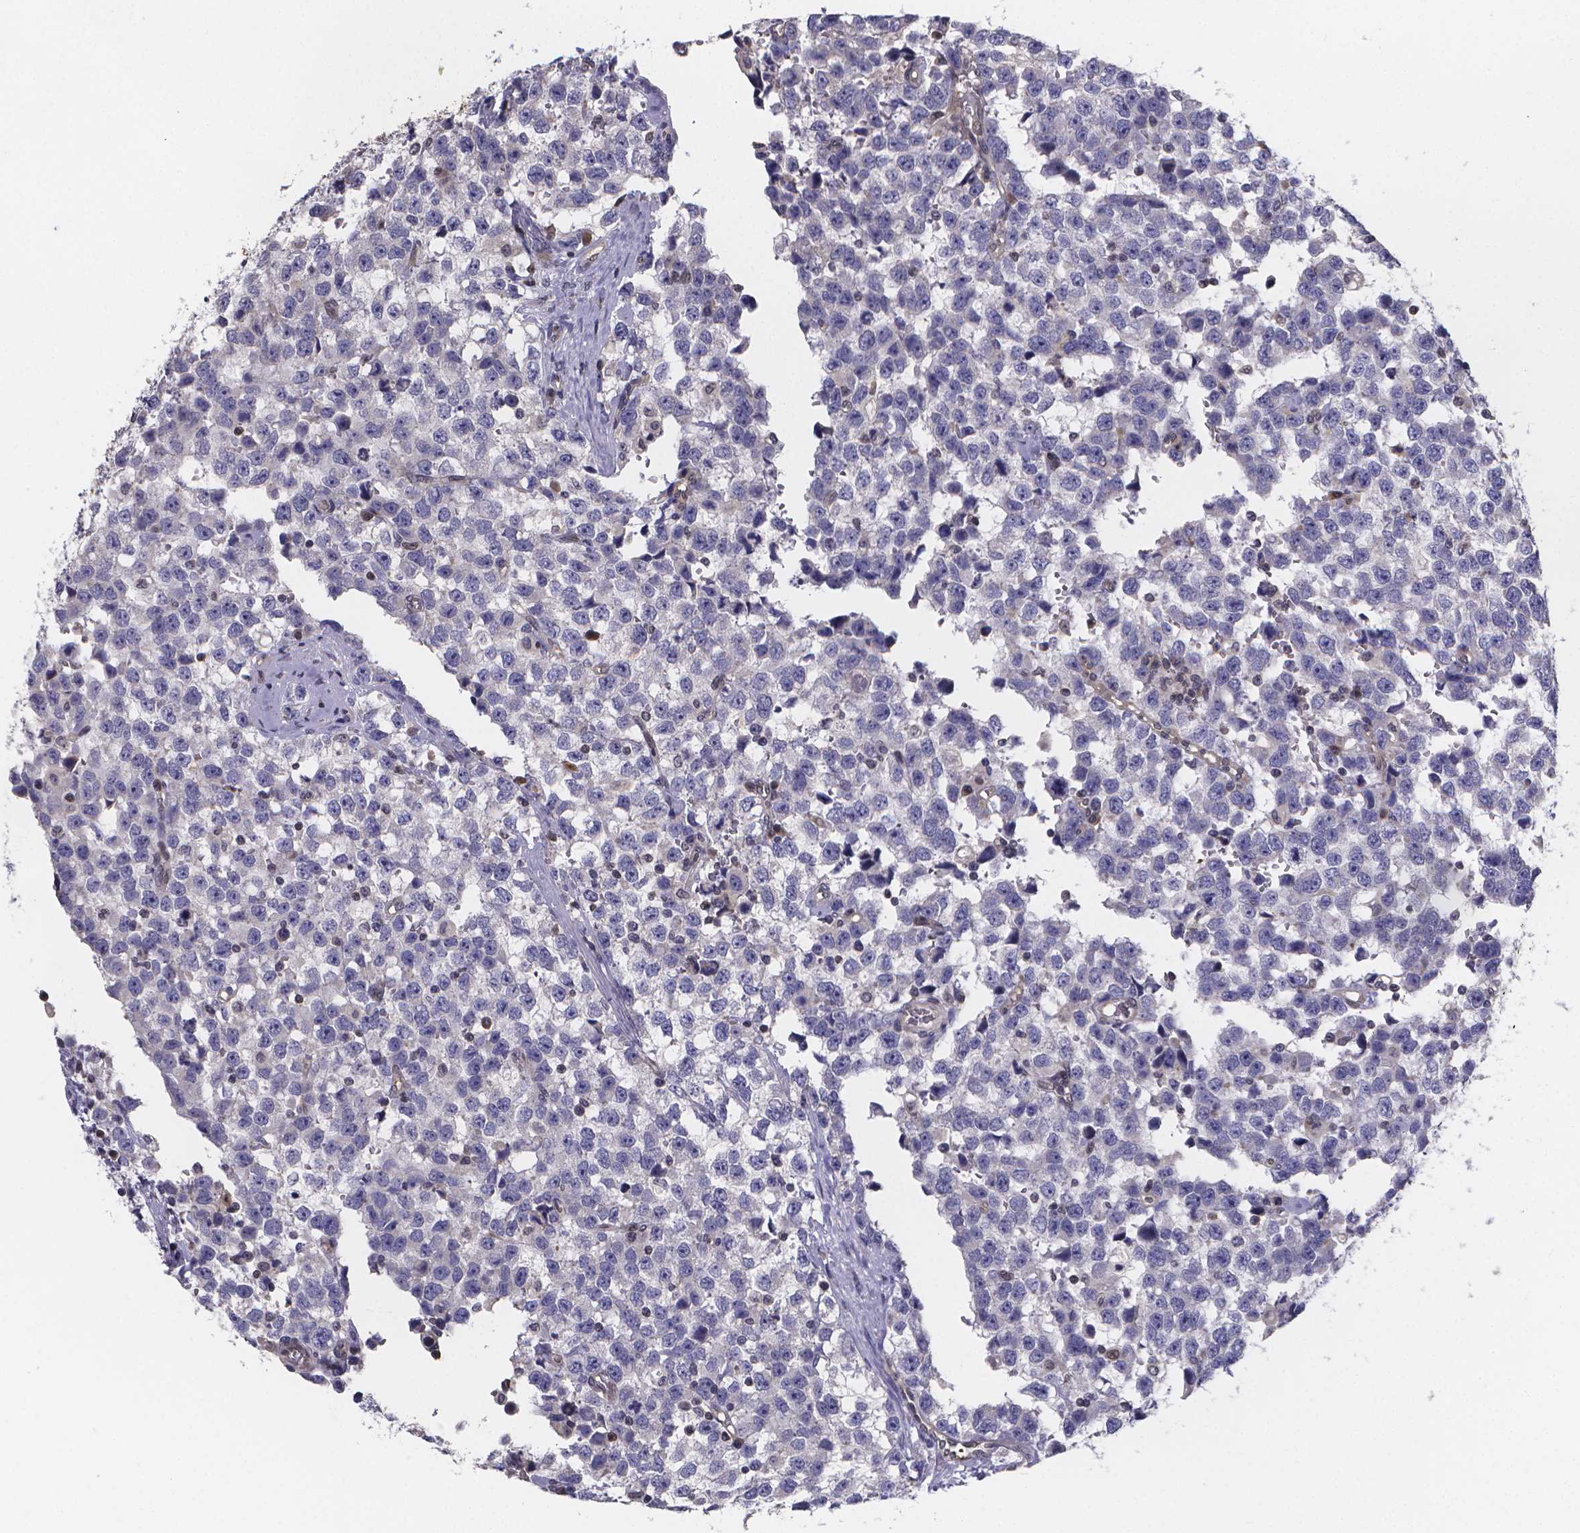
{"staining": {"intensity": "negative", "quantity": "none", "location": "none"}, "tissue": "testis cancer", "cell_type": "Tumor cells", "image_type": "cancer", "snomed": [{"axis": "morphology", "description": "Seminoma, NOS"}, {"axis": "topography", "description": "Testis"}], "caption": "Immunohistochemistry of testis cancer demonstrates no expression in tumor cells.", "gene": "PAH", "patient": {"sex": "male", "age": 34}}